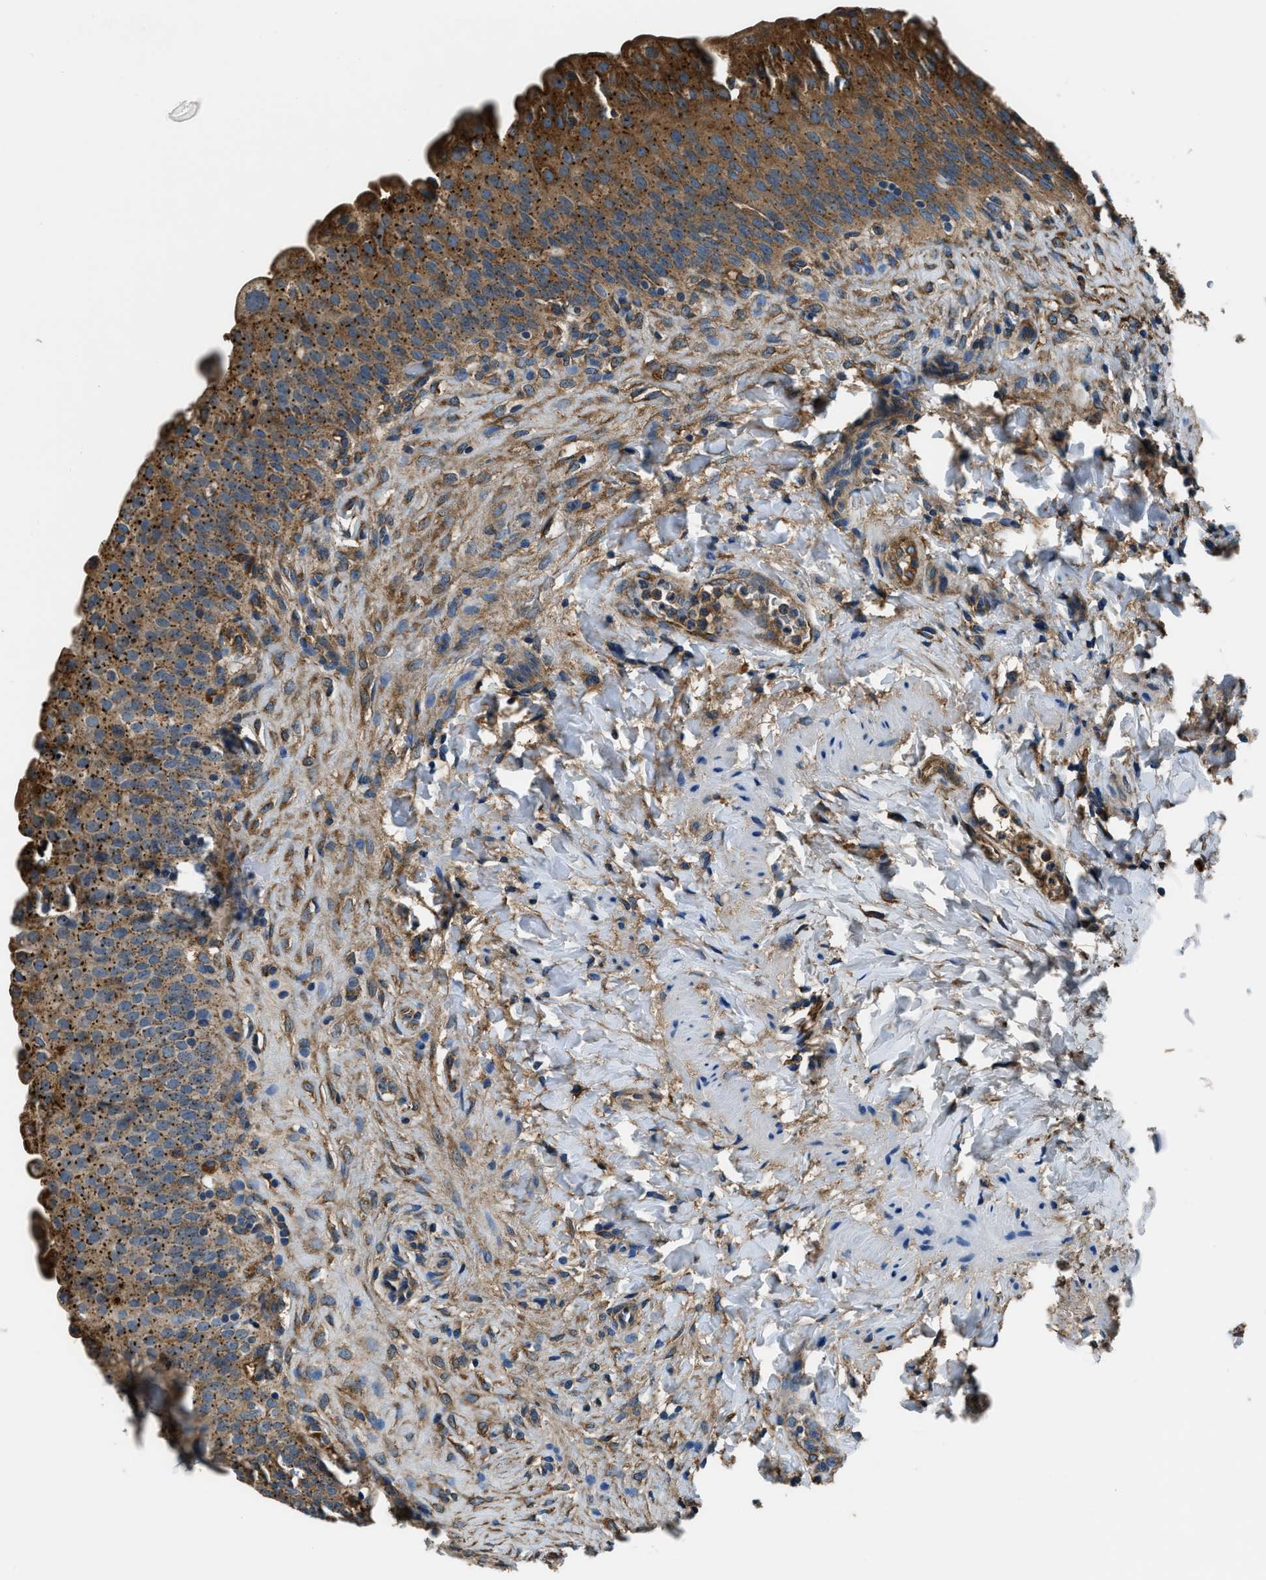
{"staining": {"intensity": "strong", "quantity": ">75%", "location": "cytoplasmic/membranous"}, "tissue": "urinary bladder", "cell_type": "Urothelial cells", "image_type": "normal", "snomed": [{"axis": "morphology", "description": "Urothelial carcinoma, High grade"}, {"axis": "topography", "description": "Urinary bladder"}], "caption": "DAB (3,3'-diaminobenzidine) immunohistochemical staining of benign human urinary bladder exhibits strong cytoplasmic/membranous protein positivity in about >75% of urothelial cells.", "gene": "EEA1", "patient": {"sex": "male", "age": 46}}